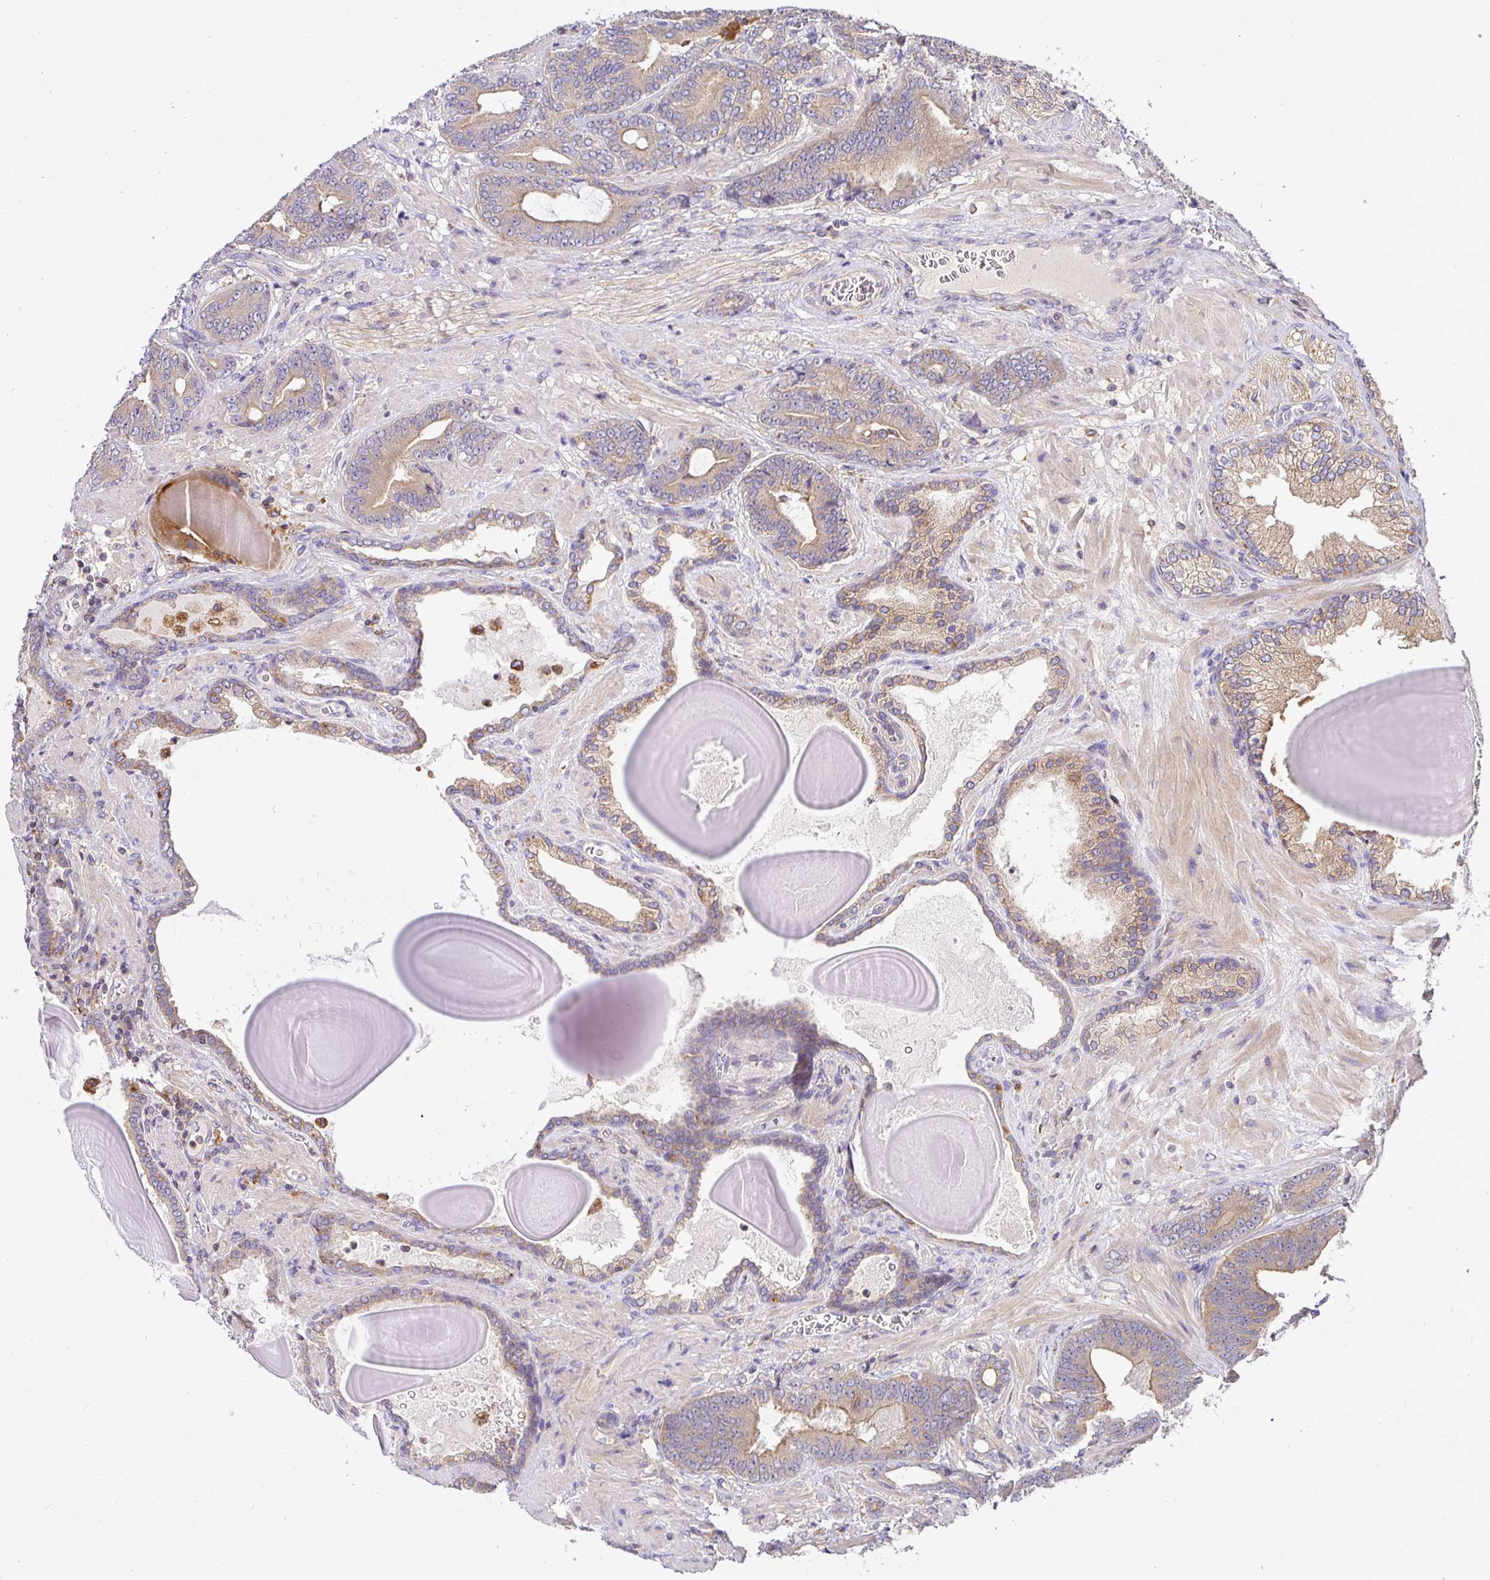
{"staining": {"intensity": "weak", "quantity": ">75%", "location": "cytoplasmic/membranous"}, "tissue": "prostate cancer", "cell_type": "Tumor cells", "image_type": "cancer", "snomed": [{"axis": "morphology", "description": "Adenocarcinoma, High grade"}, {"axis": "topography", "description": "Prostate"}], "caption": "Immunohistochemical staining of high-grade adenocarcinoma (prostate) displays low levels of weak cytoplasmic/membranous protein positivity in about >75% of tumor cells.", "gene": "ATP6V1F", "patient": {"sex": "male", "age": 62}}